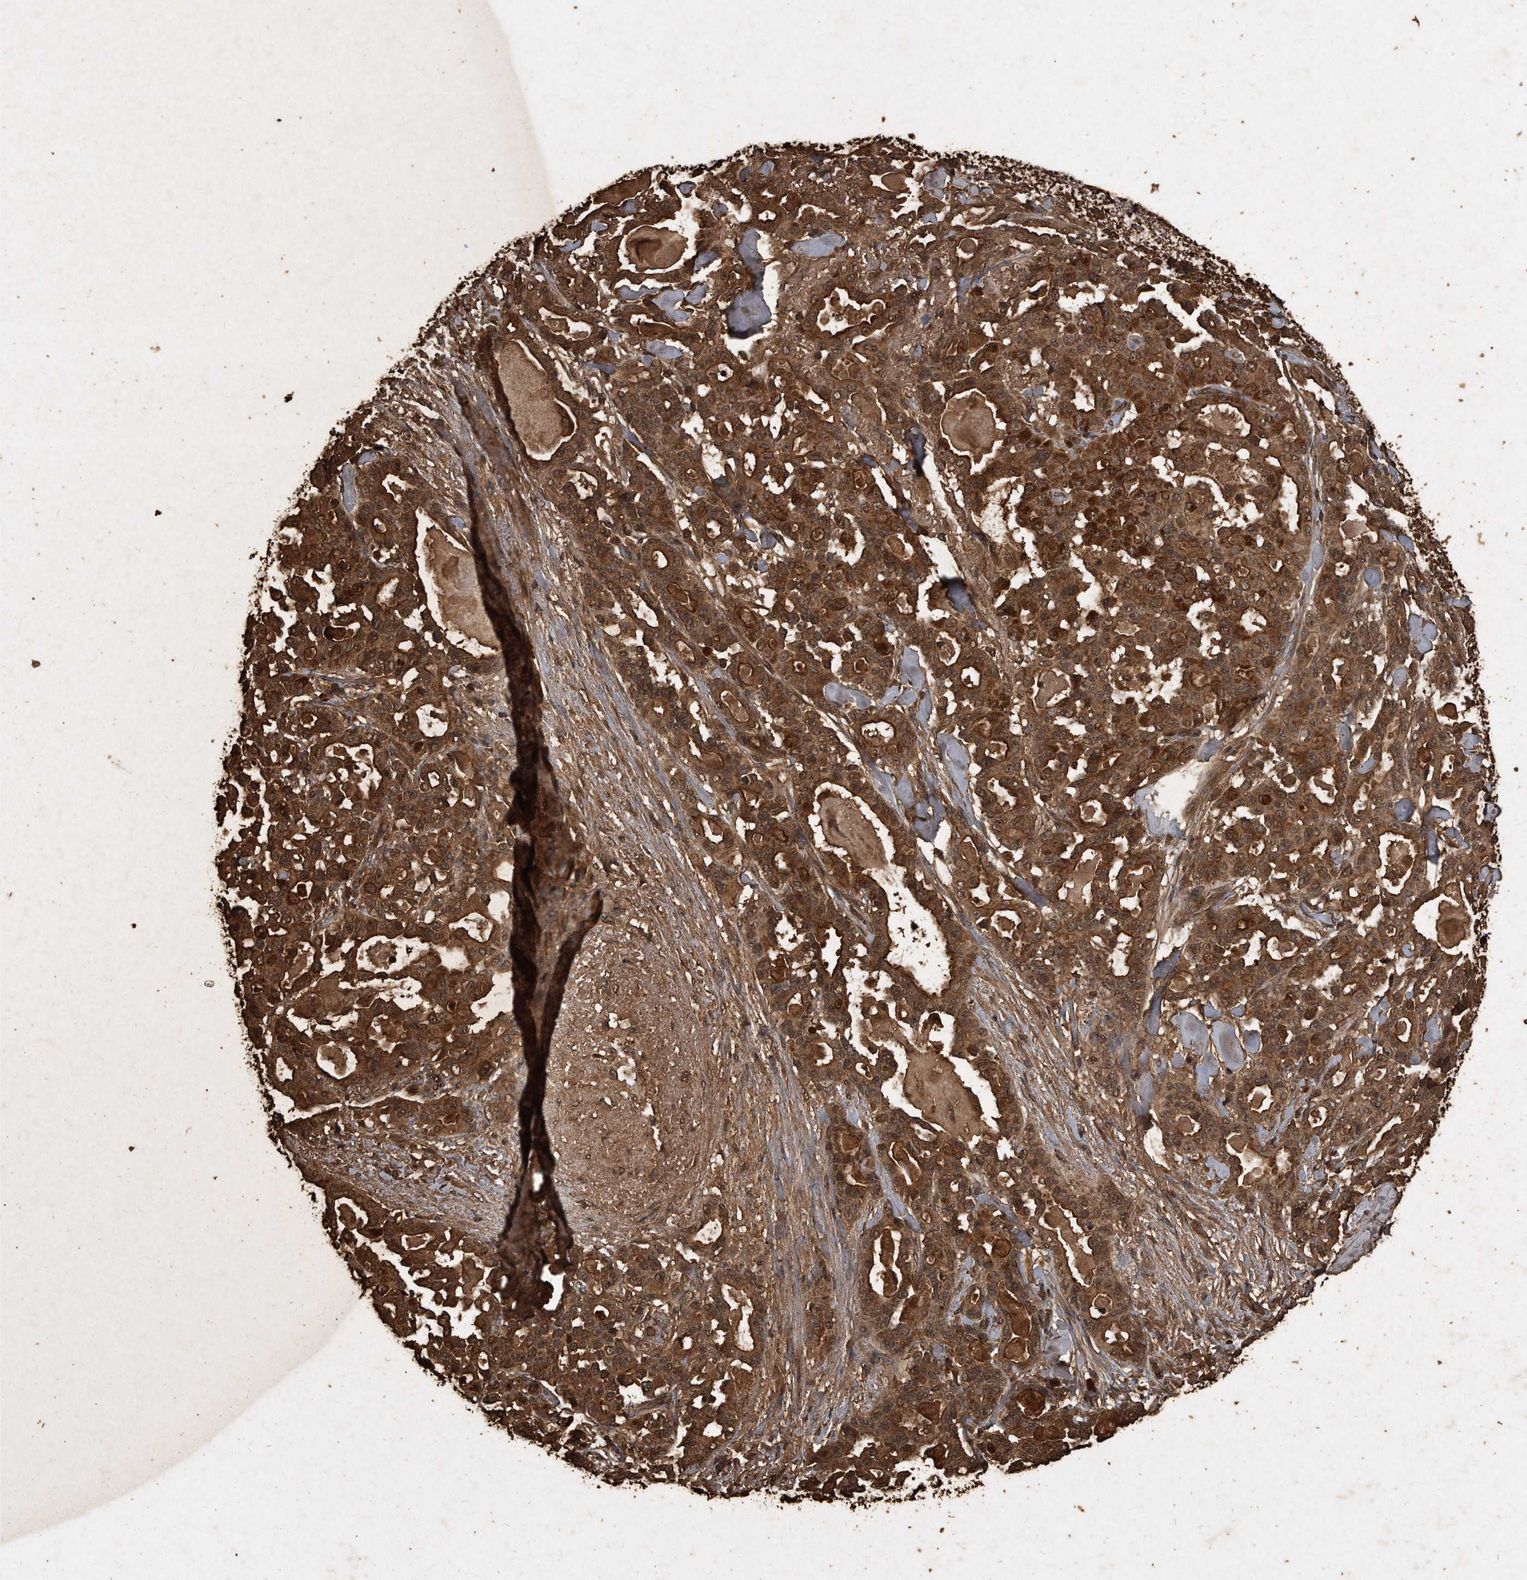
{"staining": {"intensity": "strong", "quantity": ">75%", "location": "cytoplasmic/membranous,nuclear"}, "tissue": "pancreatic cancer", "cell_type": "Tumor cells", "image_type": "cancer", "snomed": [{"axis": "morphology", "description": "Adenocarcinoma, NOS"}, {"axis": "topography", "description": "Pancreas"}], "caption": "Immunohistochemistry image of neoplastic tissue: human pancreatic adenocarcinoma stained using IHC shows high levels of strong protein expression localized specifically in the cytoplasmic/membranous and nuclear of tumor cells, appearing as a cytoplasmic/membranous and nuclear brown color.", "gene": "CFLAR", "patient": {"sex": "male", "age": 63}}